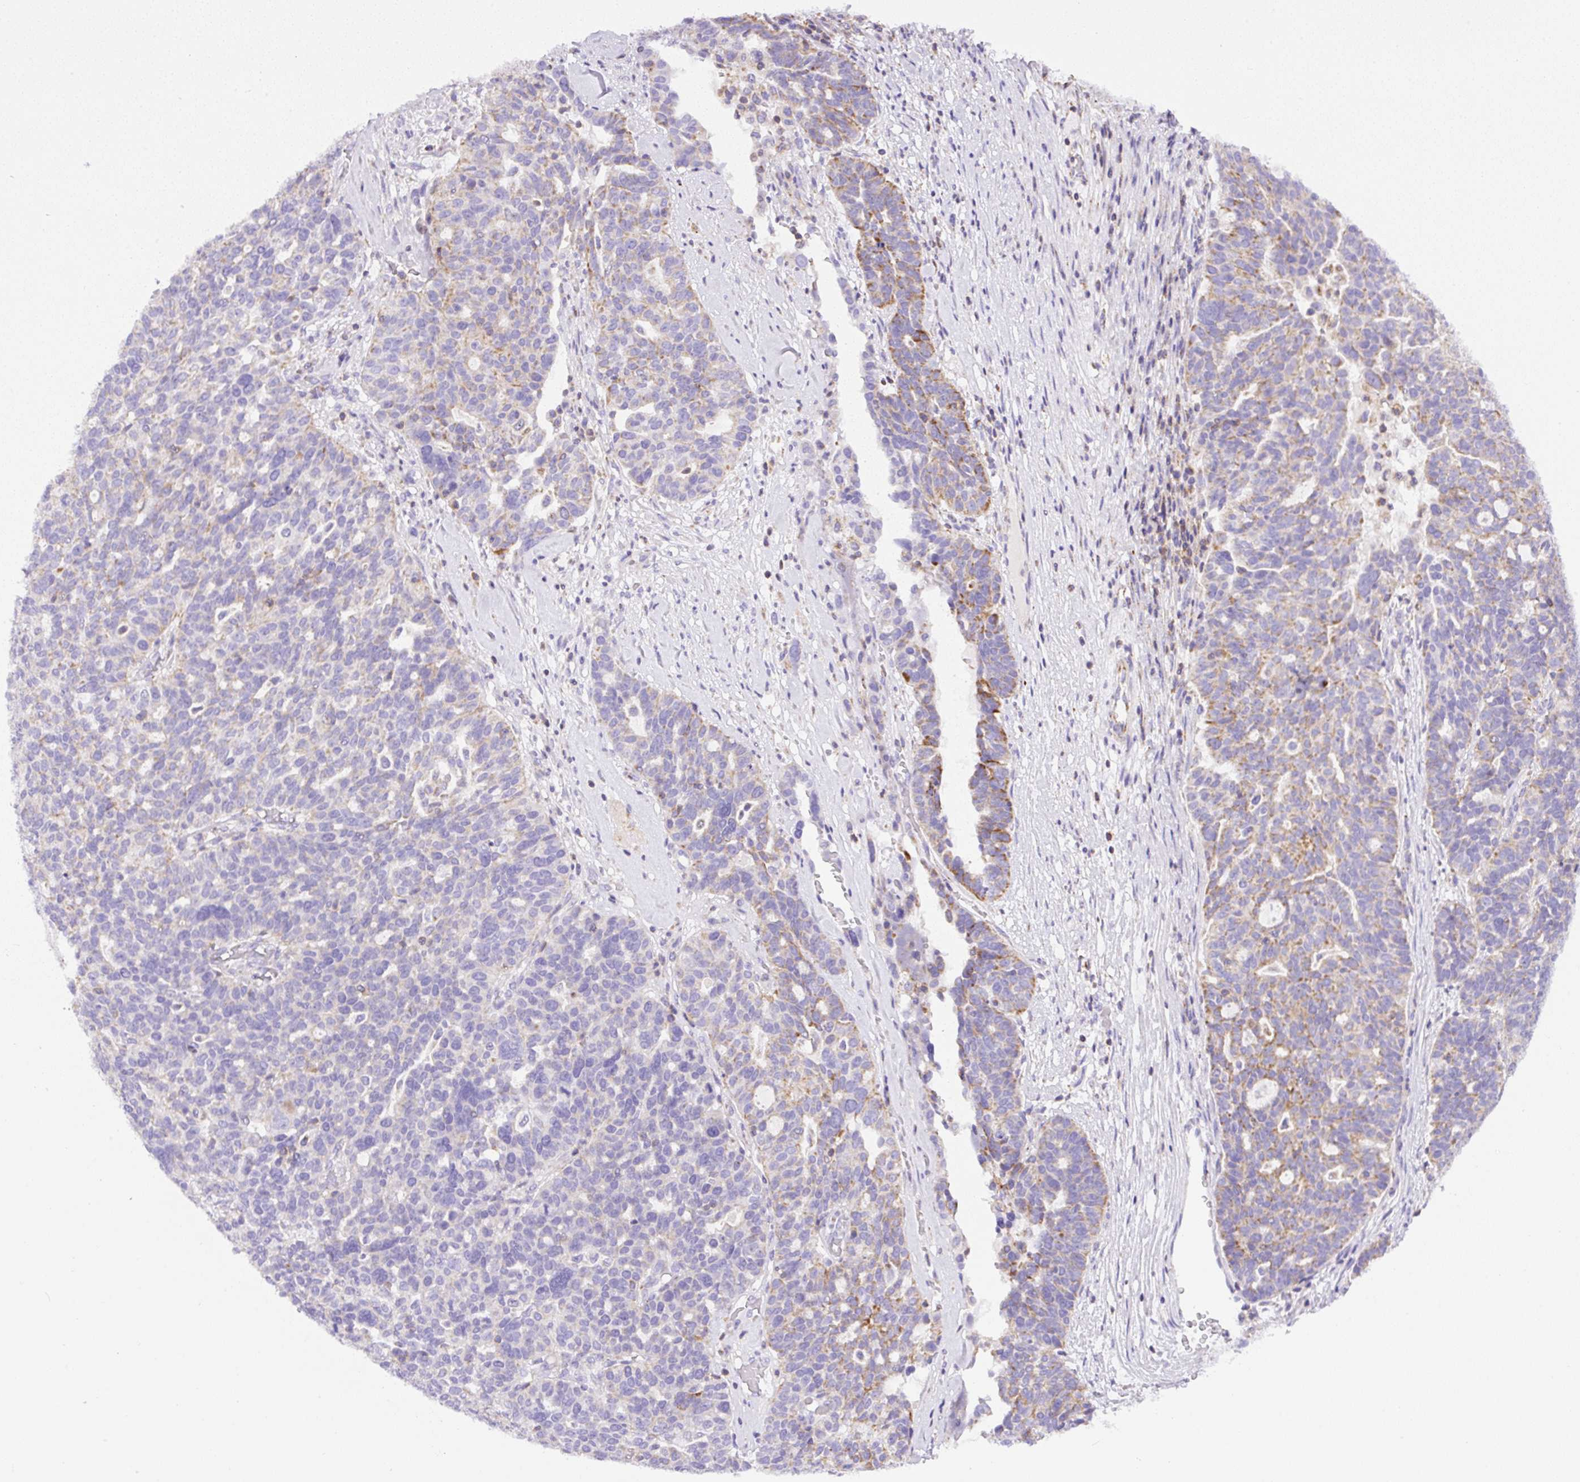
{"staining": {"intensity": "moderate", "quantity": "<25%", "location": "cytoplasmic/membranous"}, "tissue": "ovarian cancer", "cell_type": "Tumor cells", "image_type": "cancer", "snomed": [{"axis": "morphology", "description": "Cystadenocarcinoma, serous, NOS"}, {"axis": "topography", "description": "Ovary"}], "caption": "High-power microscopy captured an immunohistochemistry image of serous cystadenocarcinoma (ovarian), revealing moderate cytoplasmic/membranous expression in about <25% of tumor cells.", "gene": "NF1", "patient": {"sex": "female", "age": 59}}